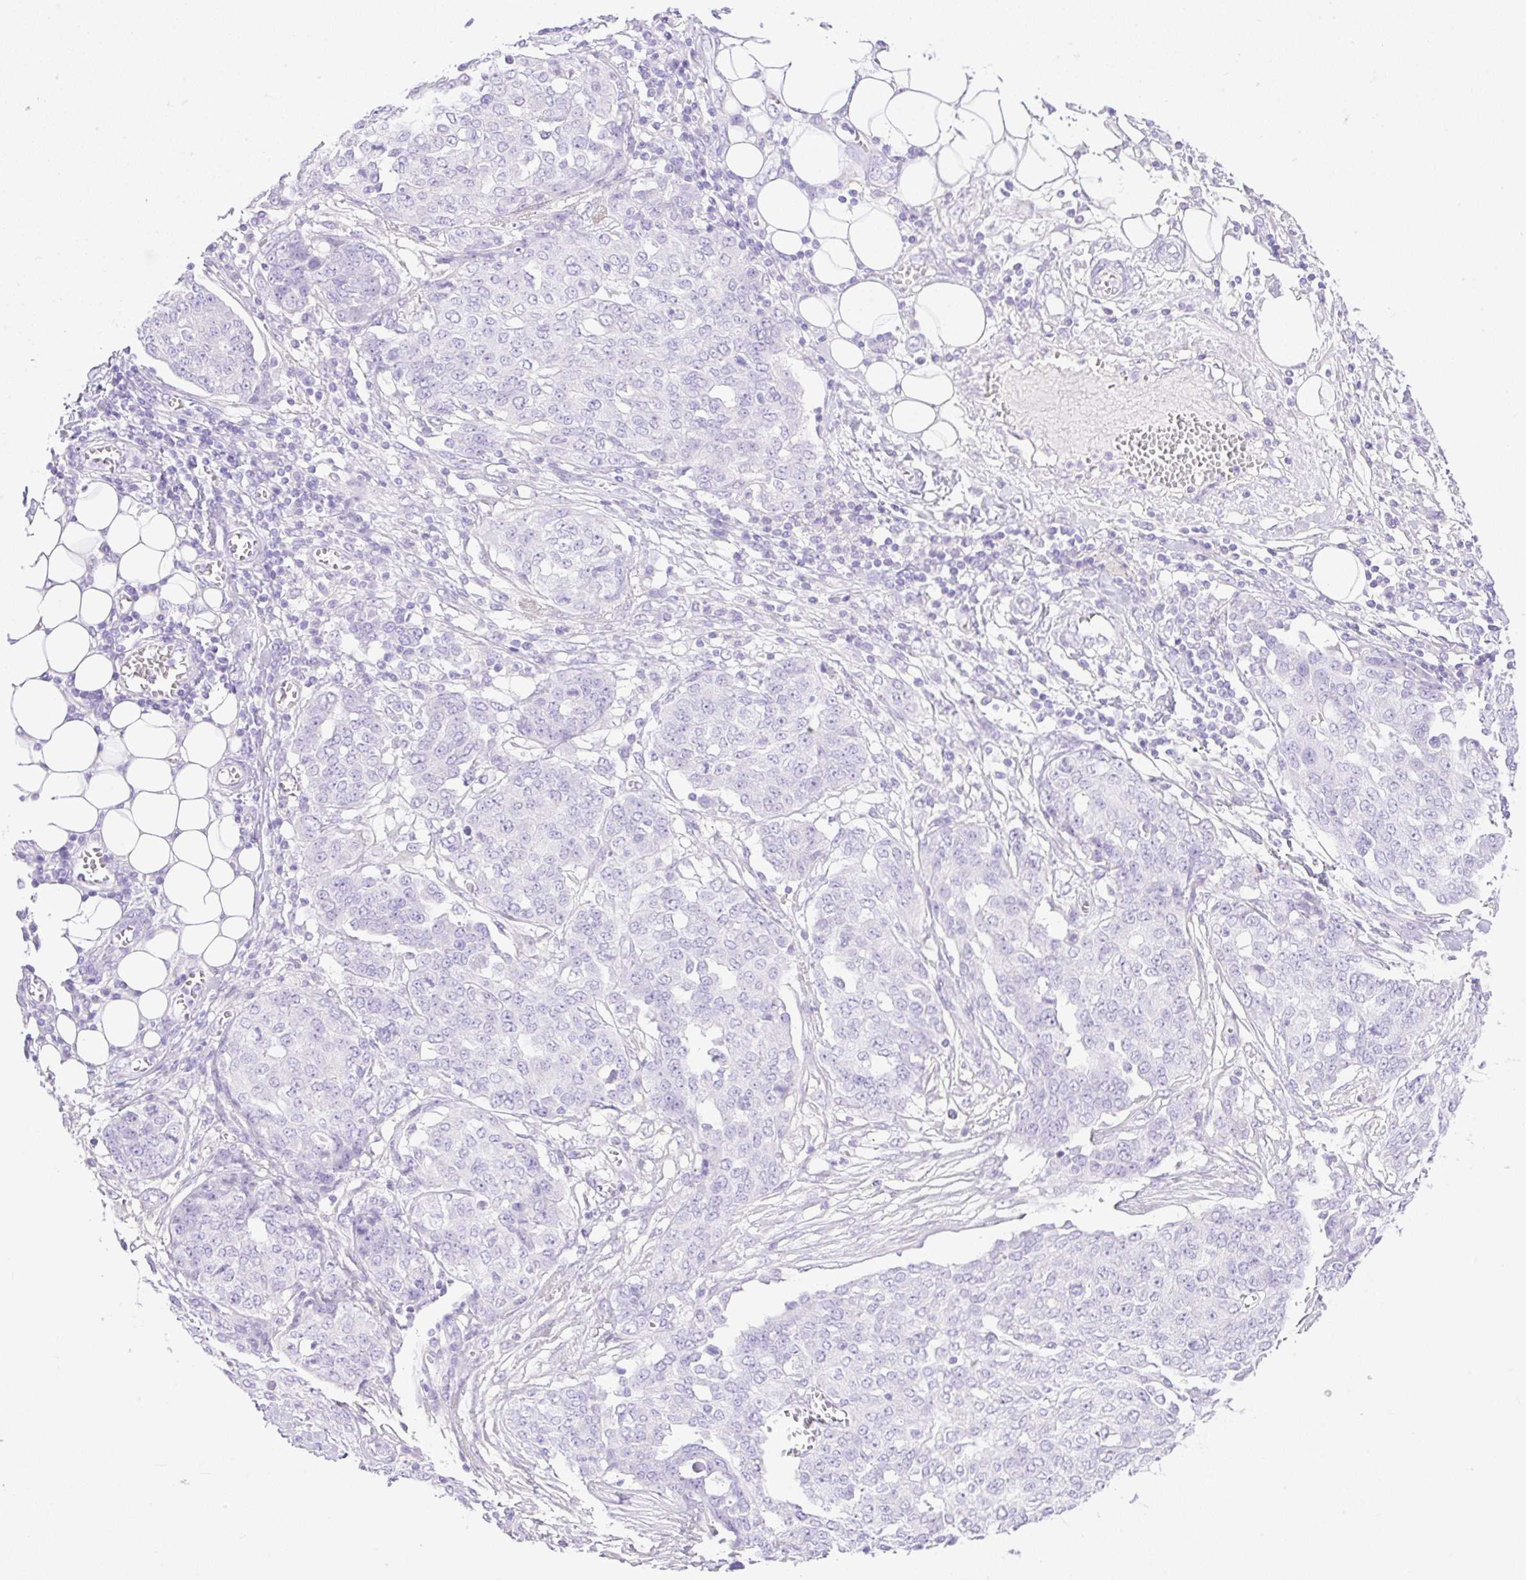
{"staining": {"intensity": "negative", "quantity": "none", "location": "none"}, "tissue": "ovarian cancer", "cell_type": "Tumor cells", "image_type": "cancer", "snomed": [{"axis": "morphology", "description": "Cystadenocarcinoma, serous, NOS"}, {"axis": "topography", "description": "Soft tissue"}, {"axis": "topography", "description": "Ovary"}], "caption": "This photomicrograph is of serous cystadenocarcinoma (ovarian) stained with immunohistochemistry (IHC) to label a protein in brown with the nuclei are counter-stained blue. There is no expression in tumor cells.", "gene": "CDX1", "patient": {"sex": "female", "age": 57}}